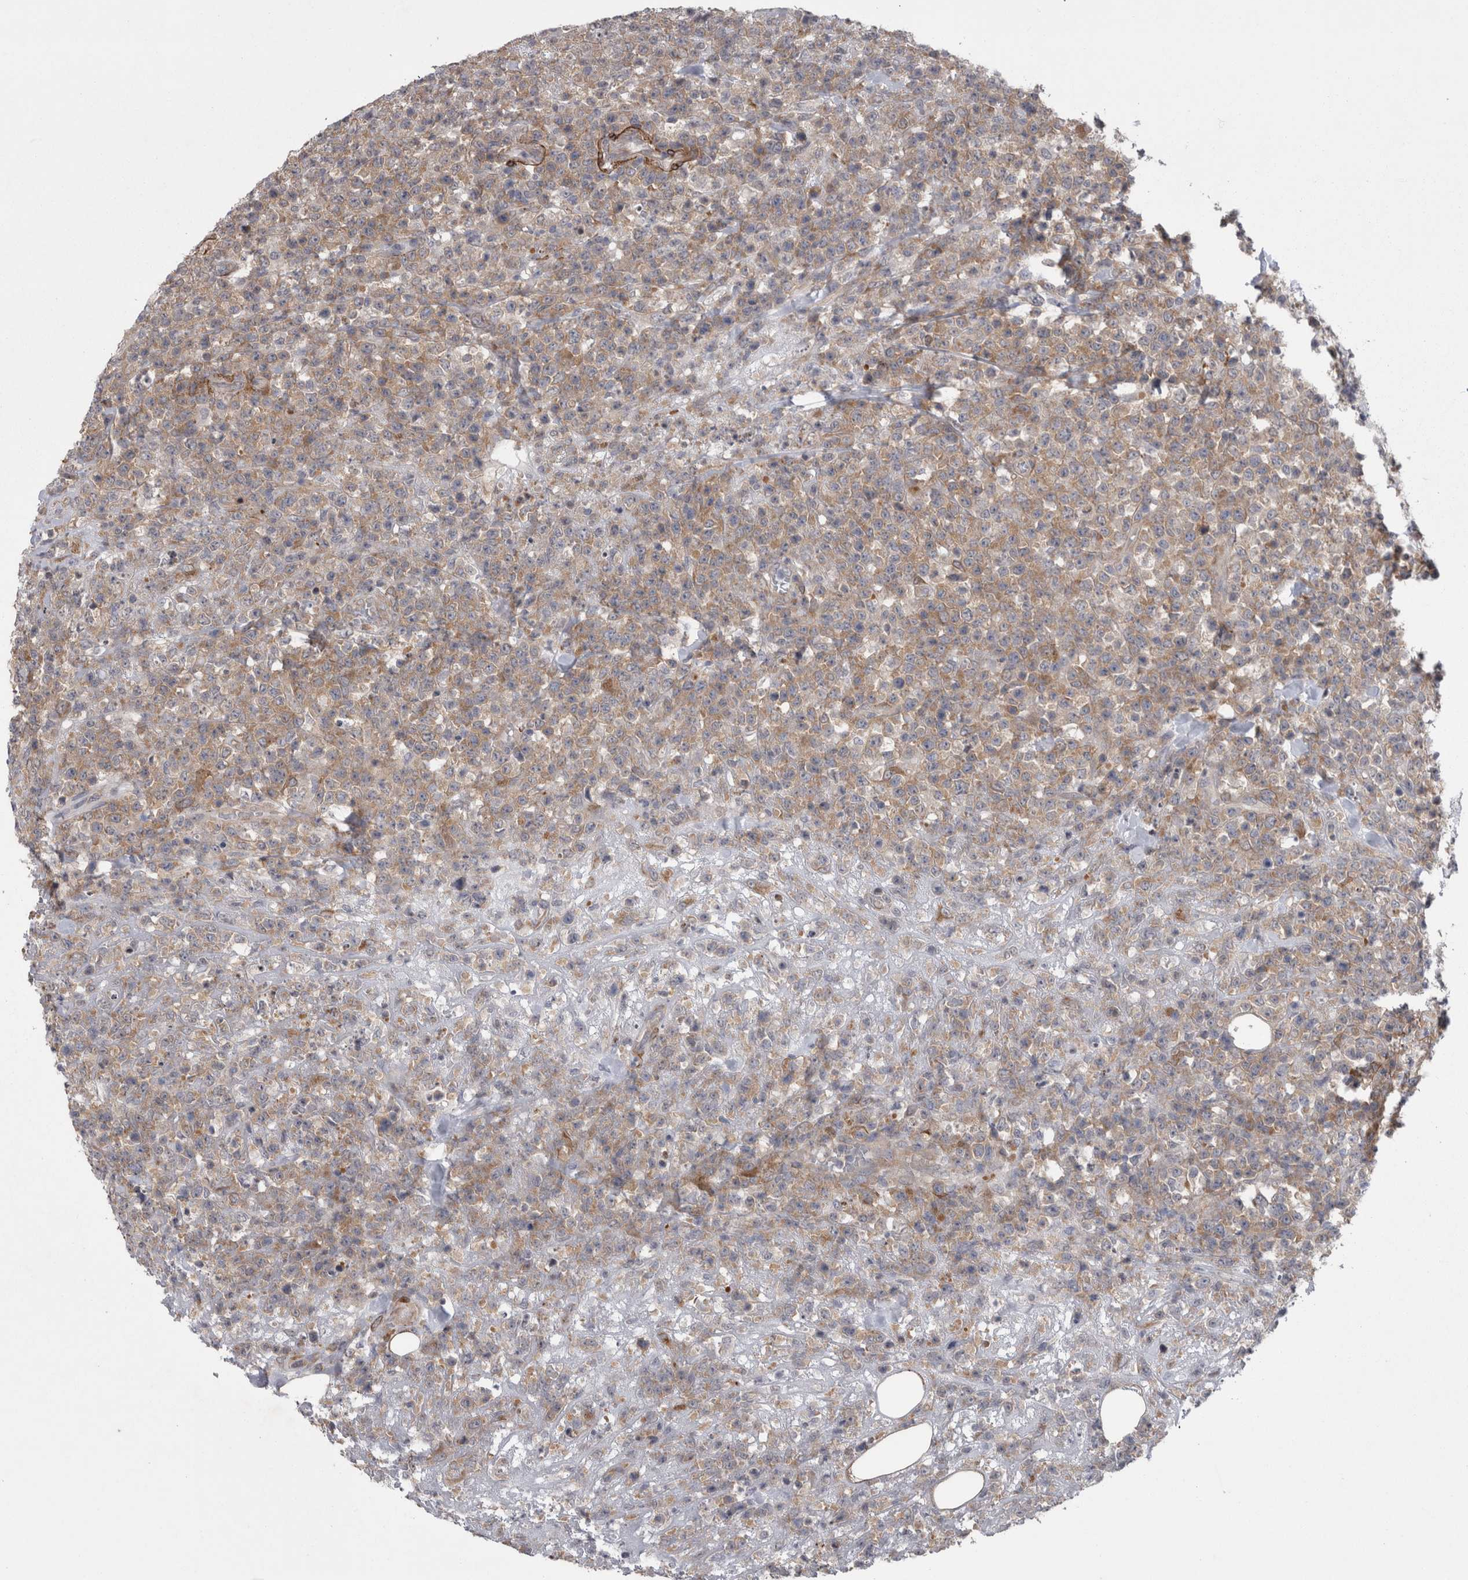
{"staining": {"intensity": "weak", "quantity": "25%-75%", "location": "cytoplasmic/membranous"}, "tissue": "lymphoma", "cell_type": "Tumor cells", "image_type": "cancer", "snomed": [{"axis": "morphology", "description": "Malignant lymphoma, non-Hodgkin's type, High grade"}, {"axis": "topography", "description": "Colon"}], "caption": "There is low levels of weak cytoplasmic/membranous staining in tumor cells of lymphoma, as demonstrated by immunohistochemical staining (brown color).", "gene": "DDX6", "patient": {"sex": "female", "age": 53}}